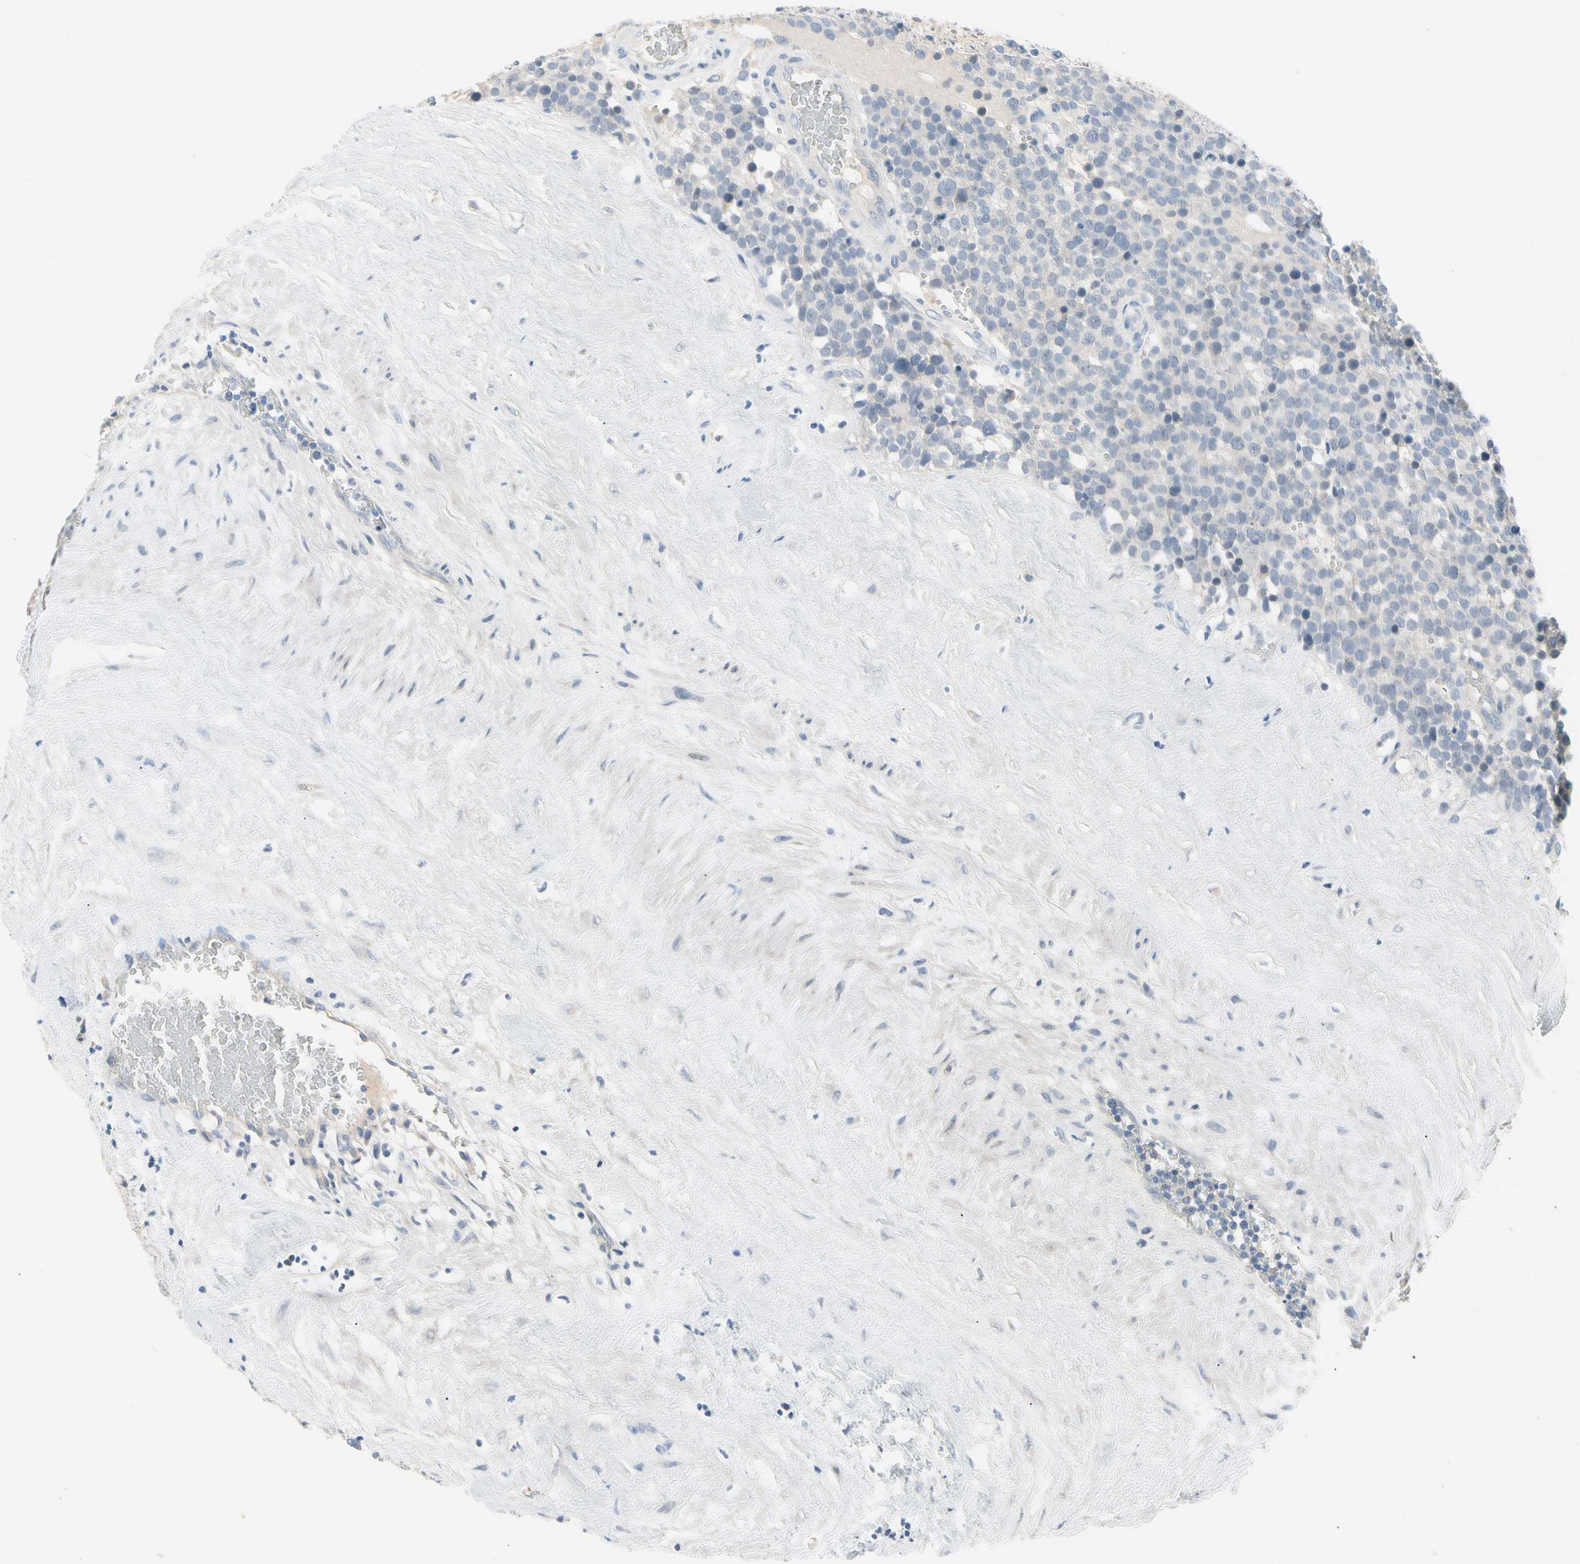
{"staining": {"intensity": "negative", "quantity": "none", "location": "none"}, "tissue": "testis cancer", "cell_type": "Tumor cells", "image_type": "cancer", "snomed": [{"axis": "morphology", "description": "Seminoma, NOS"}, {"axis": "topography", "description": "Testis"}], "caption": "Tumor cells show no significant expression in testis seminoma.", "gene": "MARK1", "patient": {"sex": "male", "age": 71}}